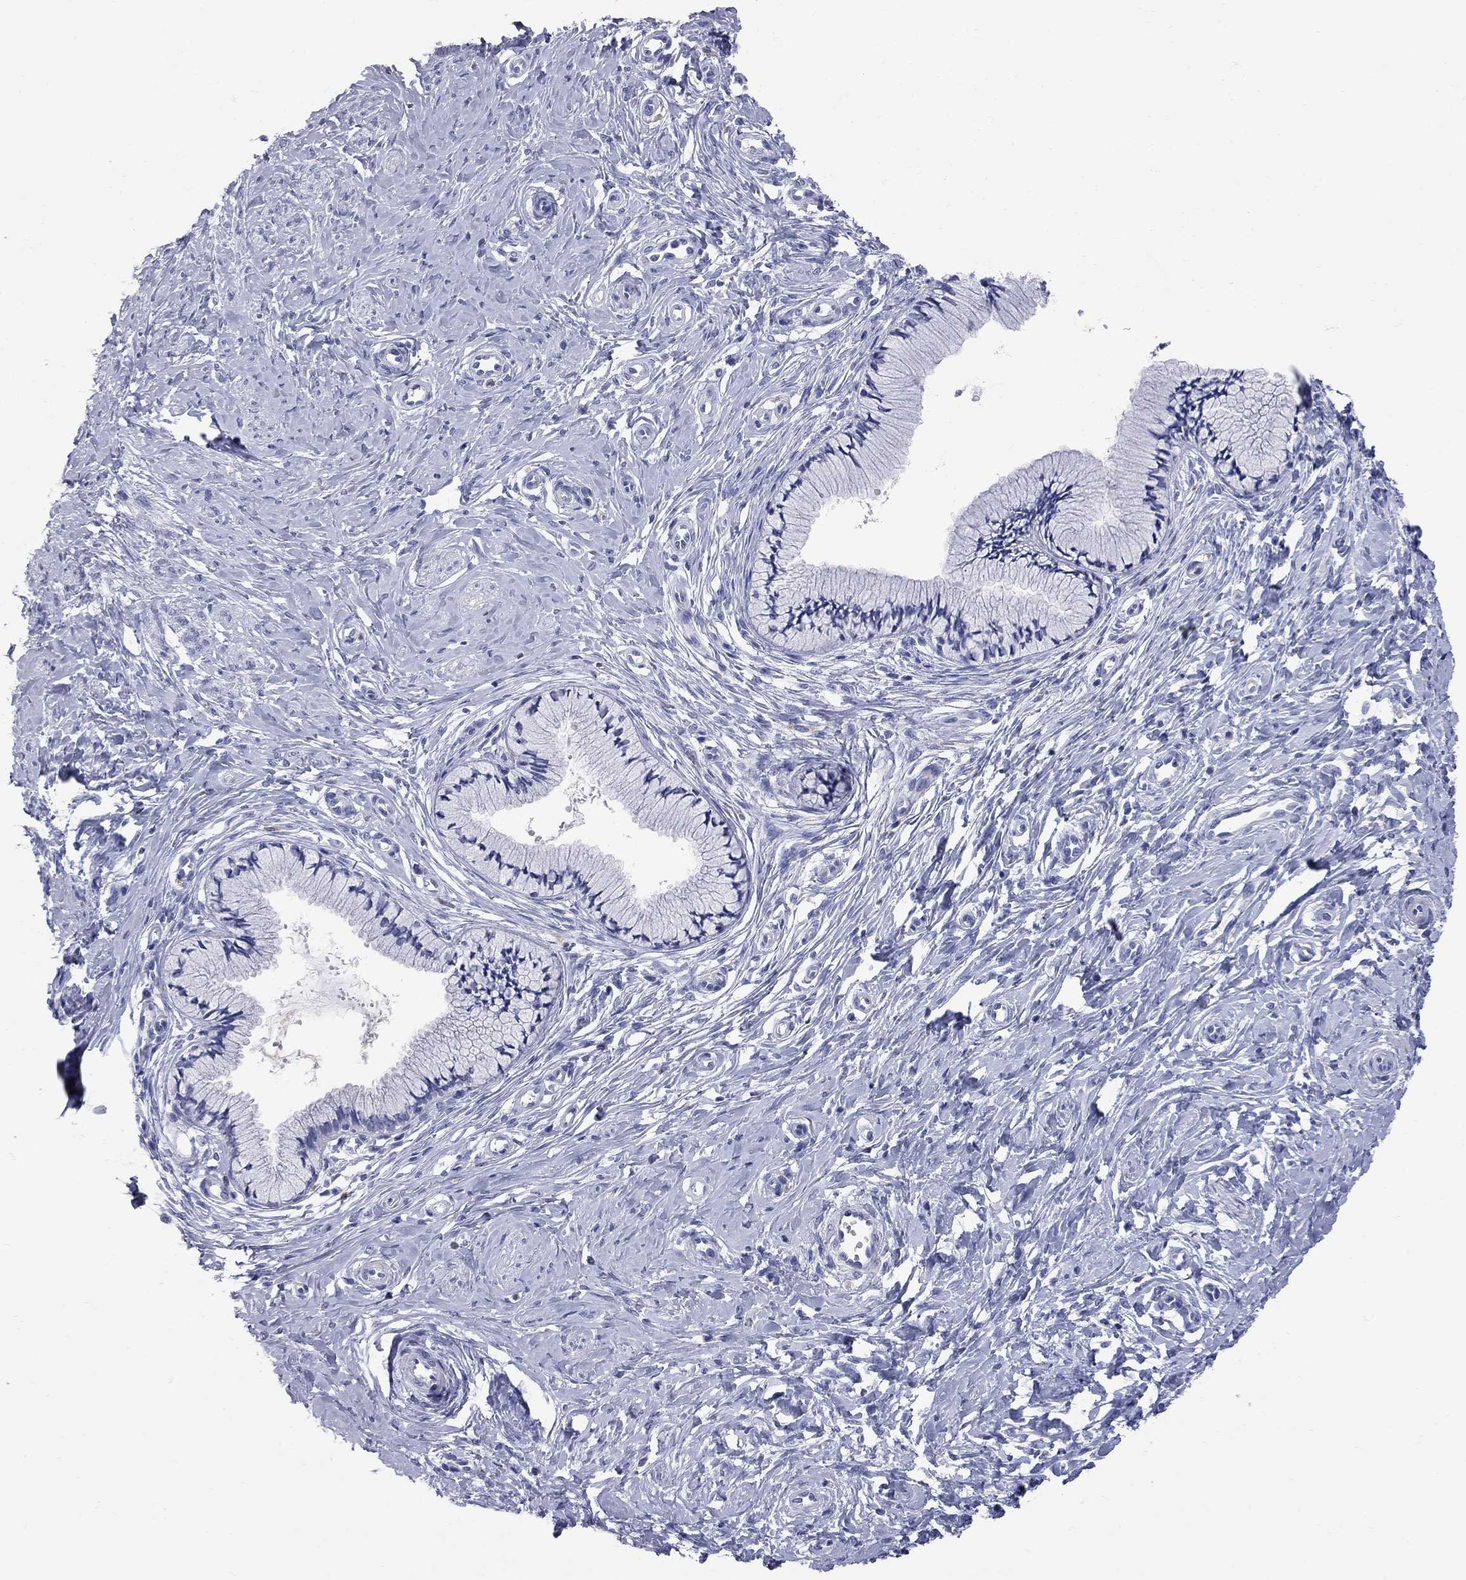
{"staining": {"intensity": "negative", "quantity": "none", "location": "none"}, "tissue": "cervix", "cell_type": "Glandular cells", "image_type": "normal", "snomed": [{"axis": "morphology", "description": "Normal tissue, NOS"}, {"axis": "topography", "description": "Cervix"}], "caption": "The micrograph displays no significant expression in glandular cells of cervix.", "gene": "FAM221B", "patient": {"sex": "female", "age": 37}}